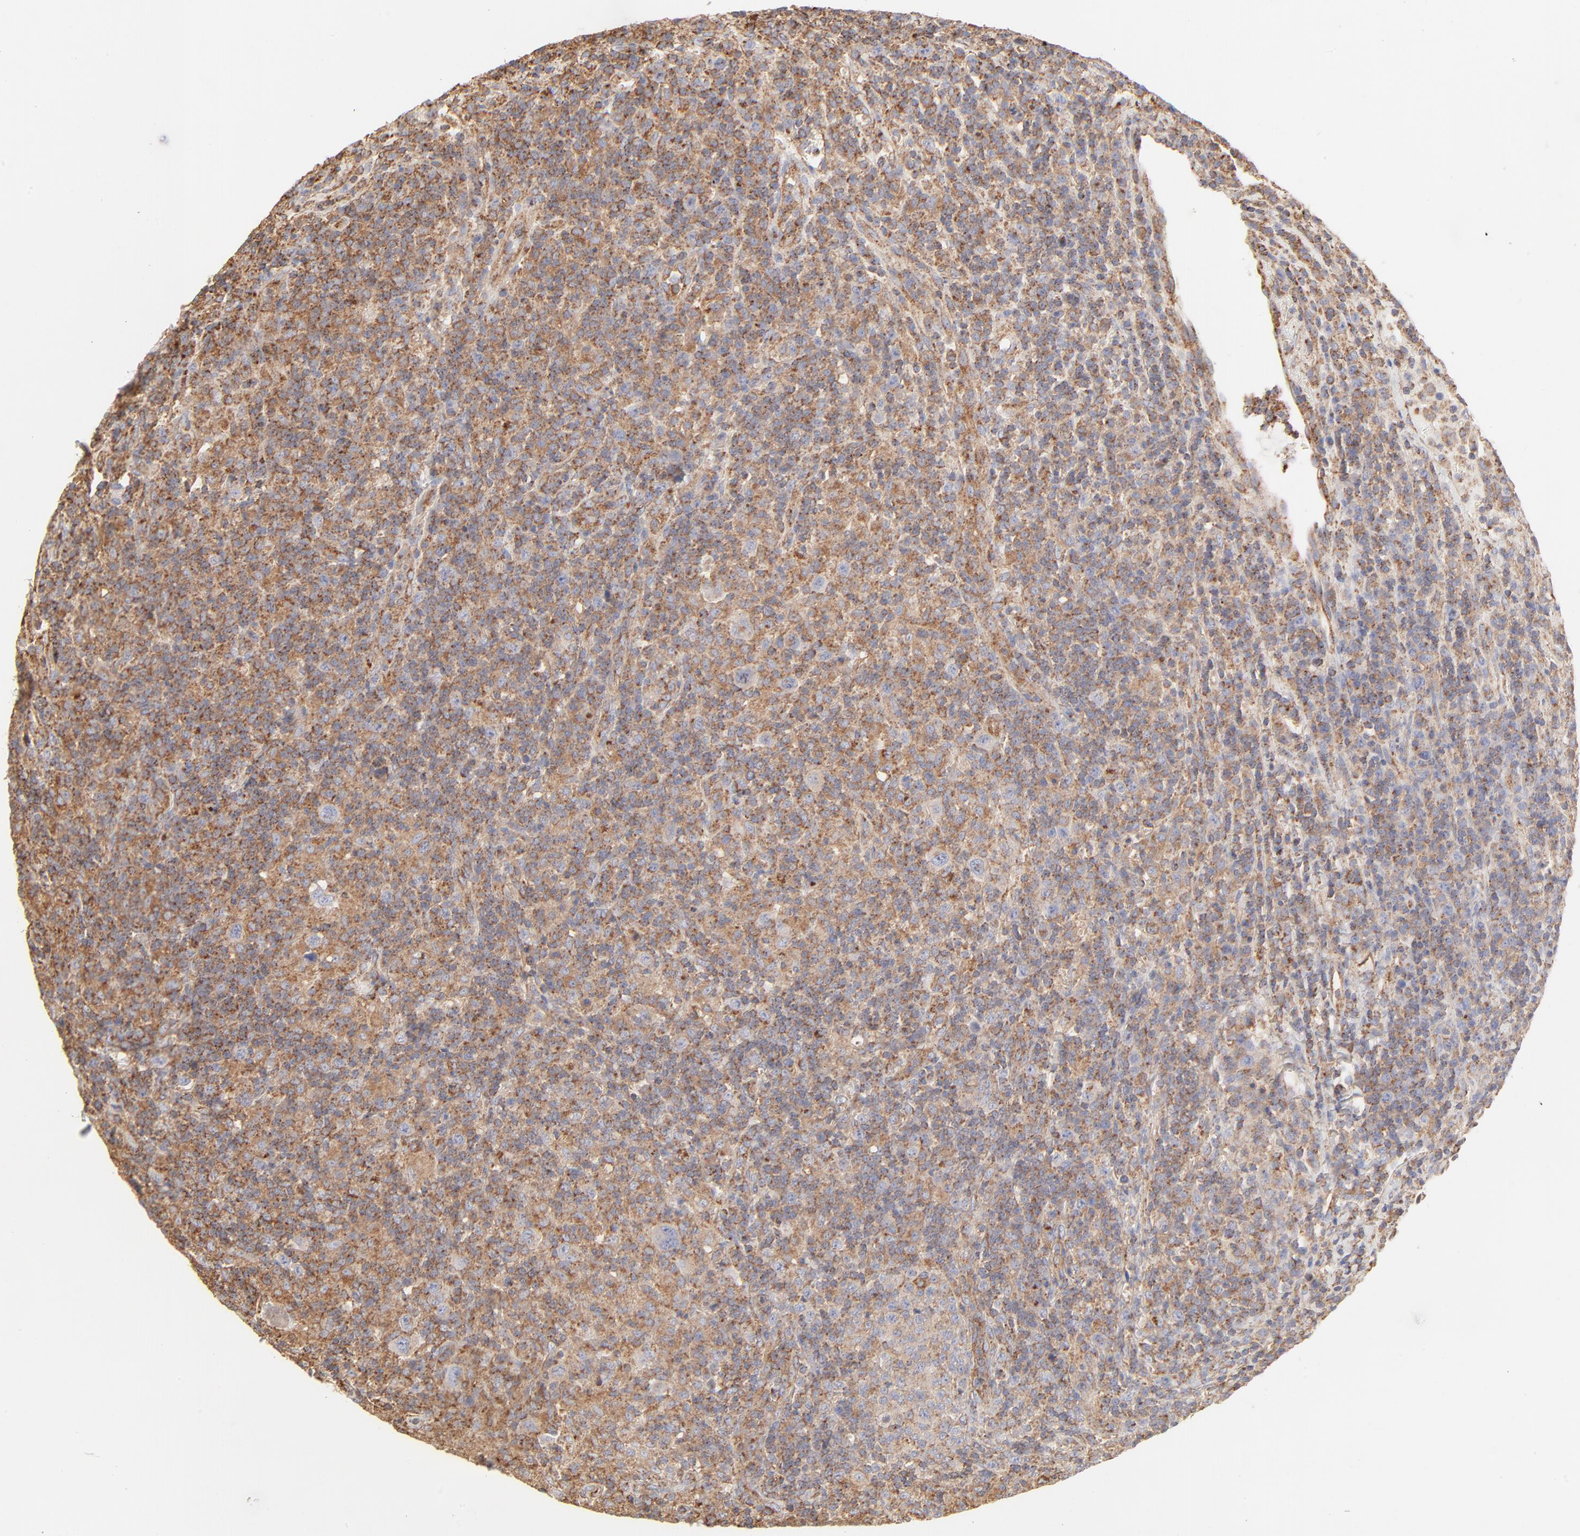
{"staining": {"intensity": "moderate", "quantity": ">75%", "location": "cytoplasmic/membranous"}, "tissue": "lymphoma", "cell_type": "Tumor cells", "image_type": "cancer", "snomed": [{"axis": "morphology", "description": "Hodgkin's disease, NOS"}, {"axis": "topography", "description": "Lymph node"}], "caption": "An immunohistochemistry (IHC) image of tumor tissue is shown. Protein staining in brown highlights moderate cytoplasmic/membranous positivity in lymphoma within tumor cells.", "gene": "CLTB", "patient": {"sex": "male", "age": 65}}